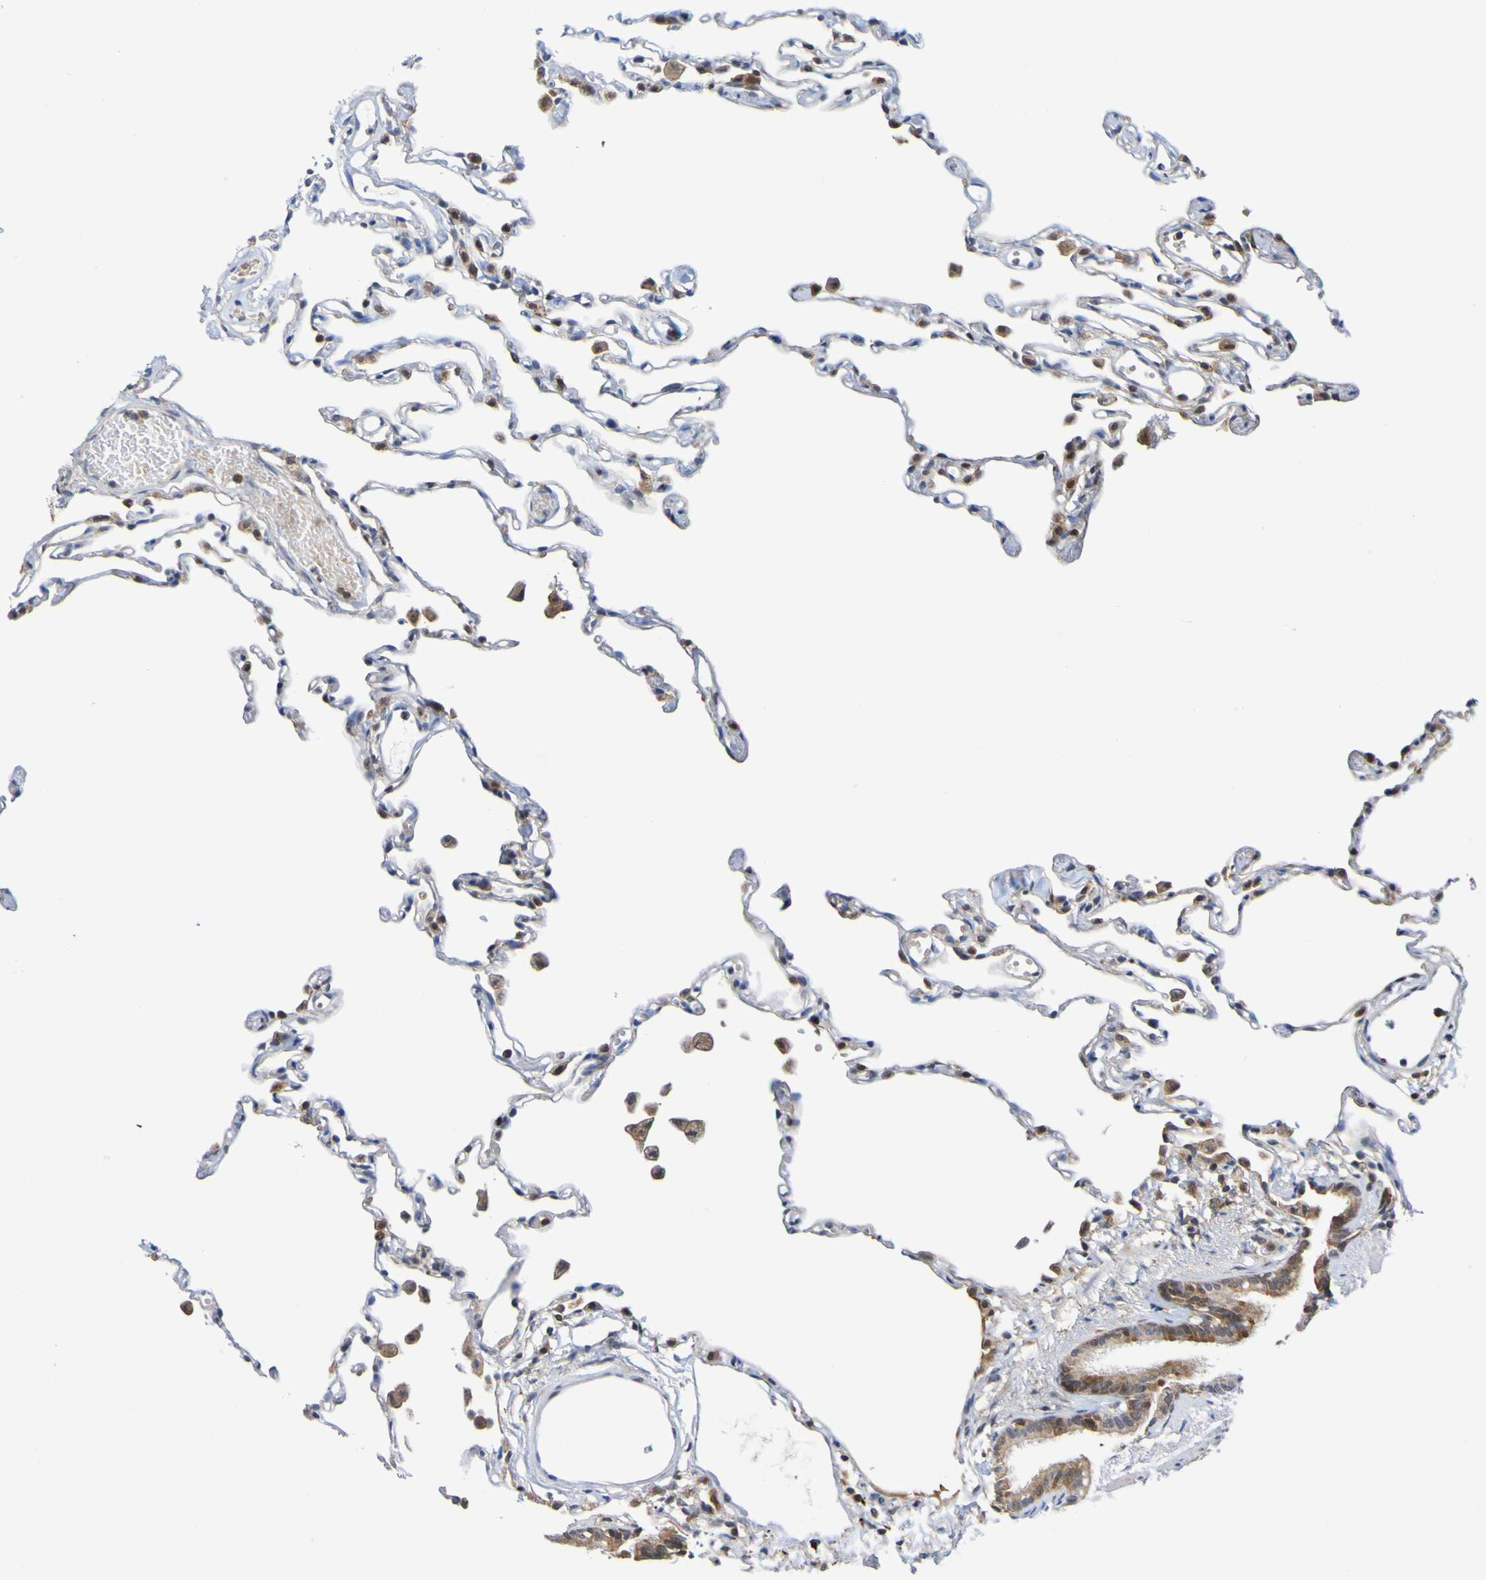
{"staining": {"intensity": "negative", "quantity": "none", "location": "none"}, "tissue": "lung", "cell_type": "Alveolar cells", "image_type": "normal", "snomed": [{"axis": "morphology", "description": "Normal tissue, NOS"}, {"axis": "topography", "description": "Lung"}], "caption": "This image is of benign lung stained with immunohistochemistry to label a protein in brown with the nuclei are counter-stained blue. There is no staining in alveolar cells. Brightfield microscopy of immunohistochemistry stained with DAB (3,3'-diaminobenzidine) (brown) and hematoxylin (blue), captured at high magnification.", "gene": "ATIC", "patient": {"sex": "female", "age": 49}}